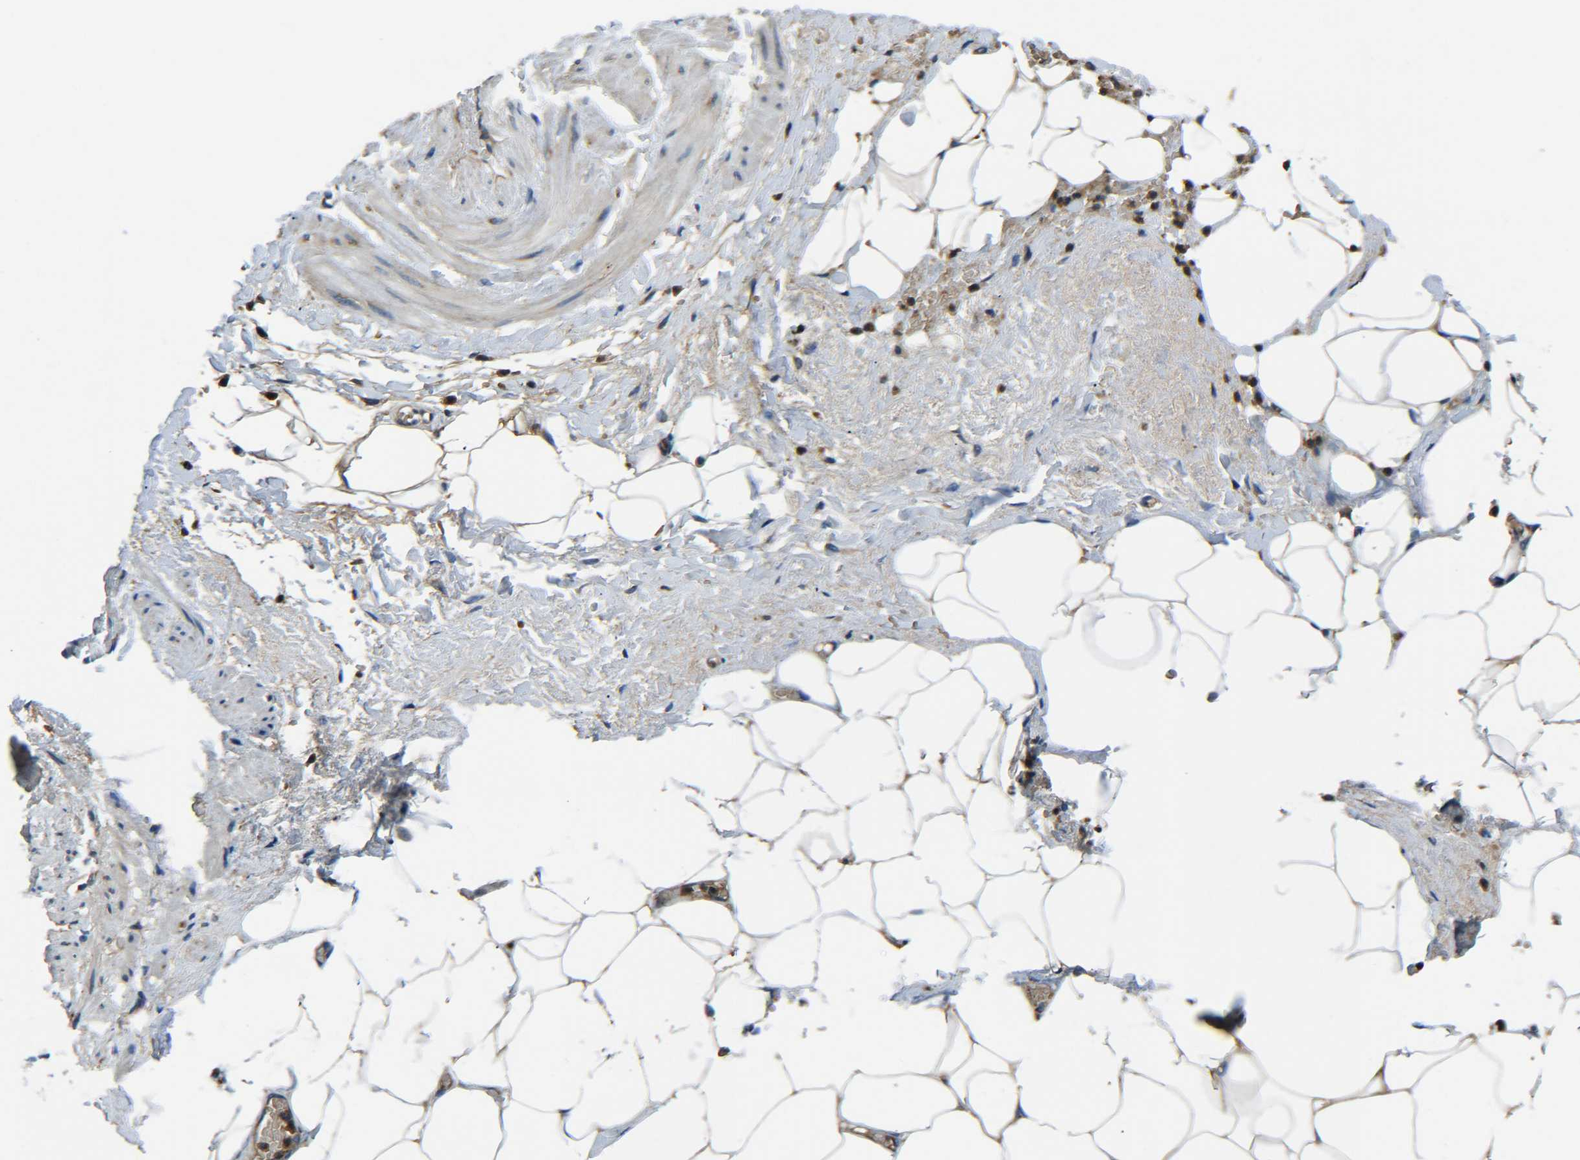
{"staining": {"intensity": "moderate", "quantity": "25%-75%", "location": "cytoplasmic/membranous"}, "tissue": "adipose tissue", "cell_type": "Adipocytes", "image_type": "normal", "snomed": [{"axis": "morphology", "description": "Normal tissue, NOS"}, {"axis": "topography", "description": "Soft tissue"}, {"axis": "topography", "description": "Vascular tissue"}], "caption": "Protein expression analysis of benign adipose tissue exhibits moderate cytoplasmic/membranous positivity in approximately 25%-75% of adipocytes. The staining was performed using DAB to visualize the protein expression in brown, while the nuclei were stained in blue with hematoxylin (Magnification: 20x).", "gene": "RAB1B", "patient": {"sex": "female", "age": 35}}